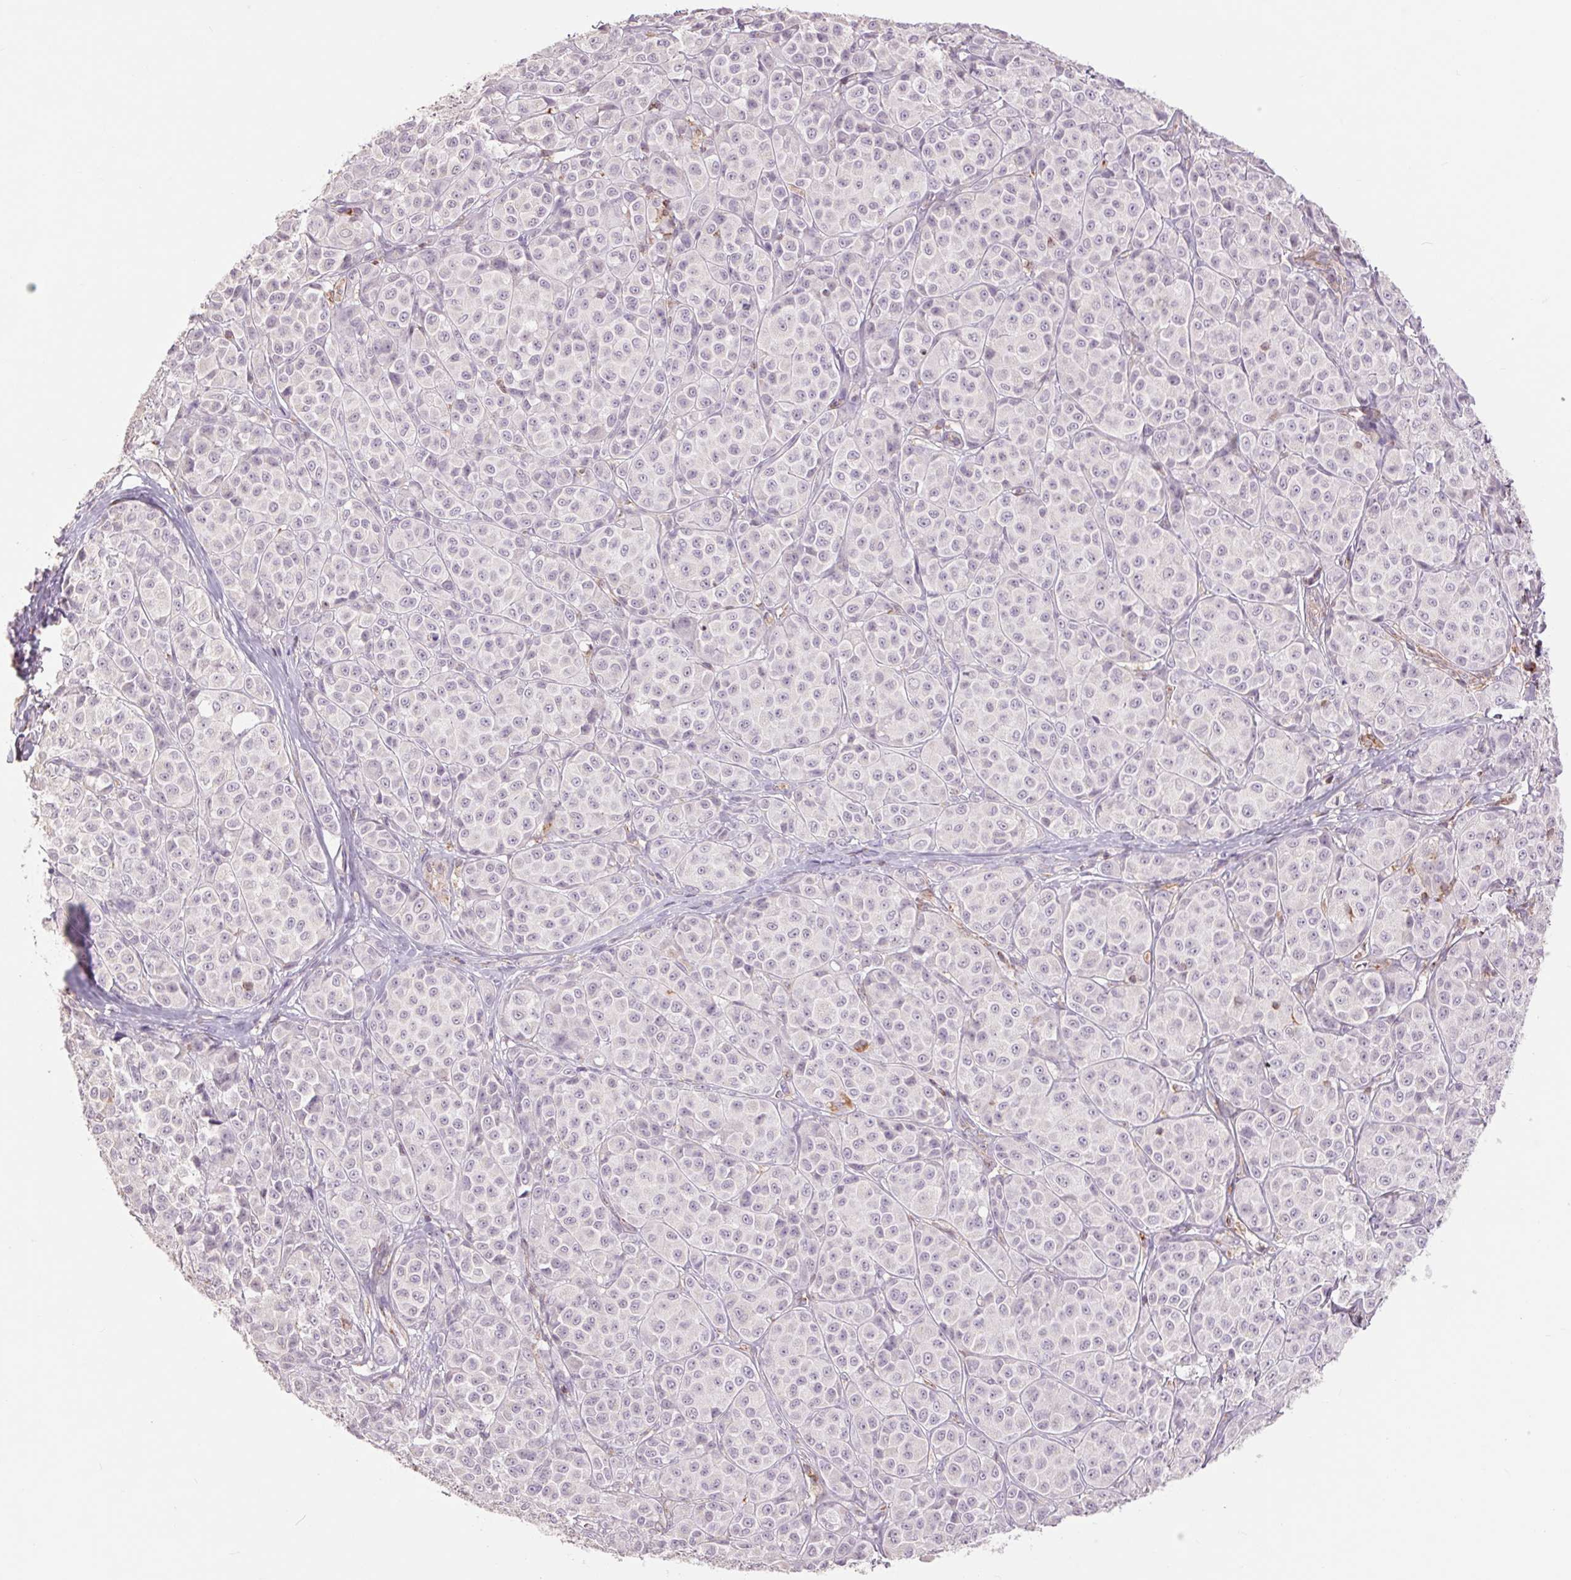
{"staining": {"intensity": "negative", "quantity": "none", "location": "none"}, "tissue": "melanoma", "cell_type": "Tumor cells", "image_type": "cancer", "snomed": [{"axis": "morphology", "description": "Malignant melanoma, NOS"}, {"axis": "topography", "description": "Skin"}], "caption": "Melanoma was stained to show a protein in brown. There is no significant expression in tumor cells.", "gene": "COX6A1", "patient": {"sex": "male", "age": 89}}